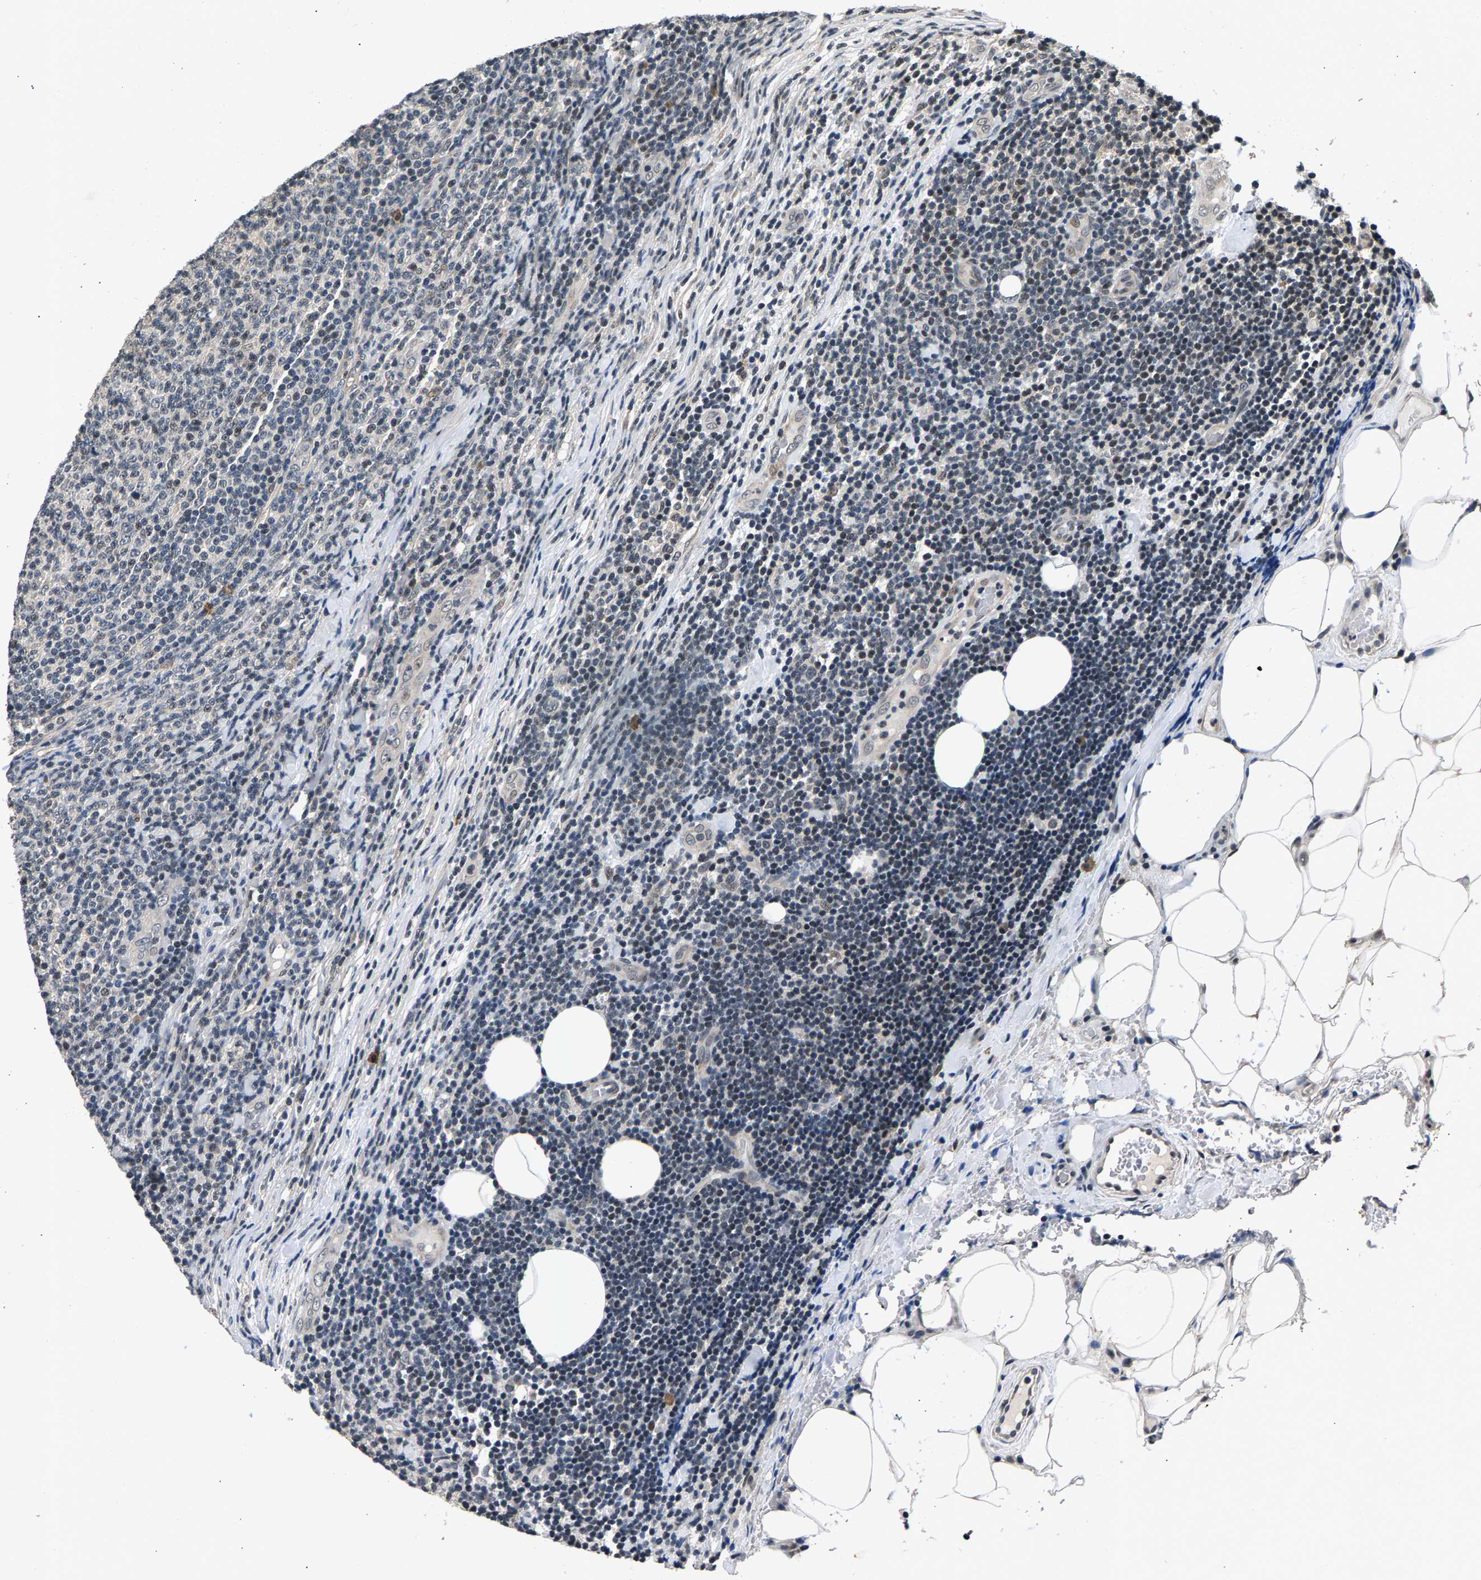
{"staining": {"intensity": "negative", "quantity": "none", "location": "none"}, "tissue": "lymphoma", "cell_type": "Tumor cells", "image_type": "cancer", "snomed": [{"axis": "morphology", "description": "Malignant lymphoma, non-Hodgkin's type, Low grade"}, {"axis": "topography", "description": "Lymph node"}], "caption": "High power microscopy histopathology image of an immunohistochemistry (IHC) image of lymphoma, revealing no significant expression in tumor cells.", "gene": "RBM33", "patient": {"sex": "male", "age": 66}}